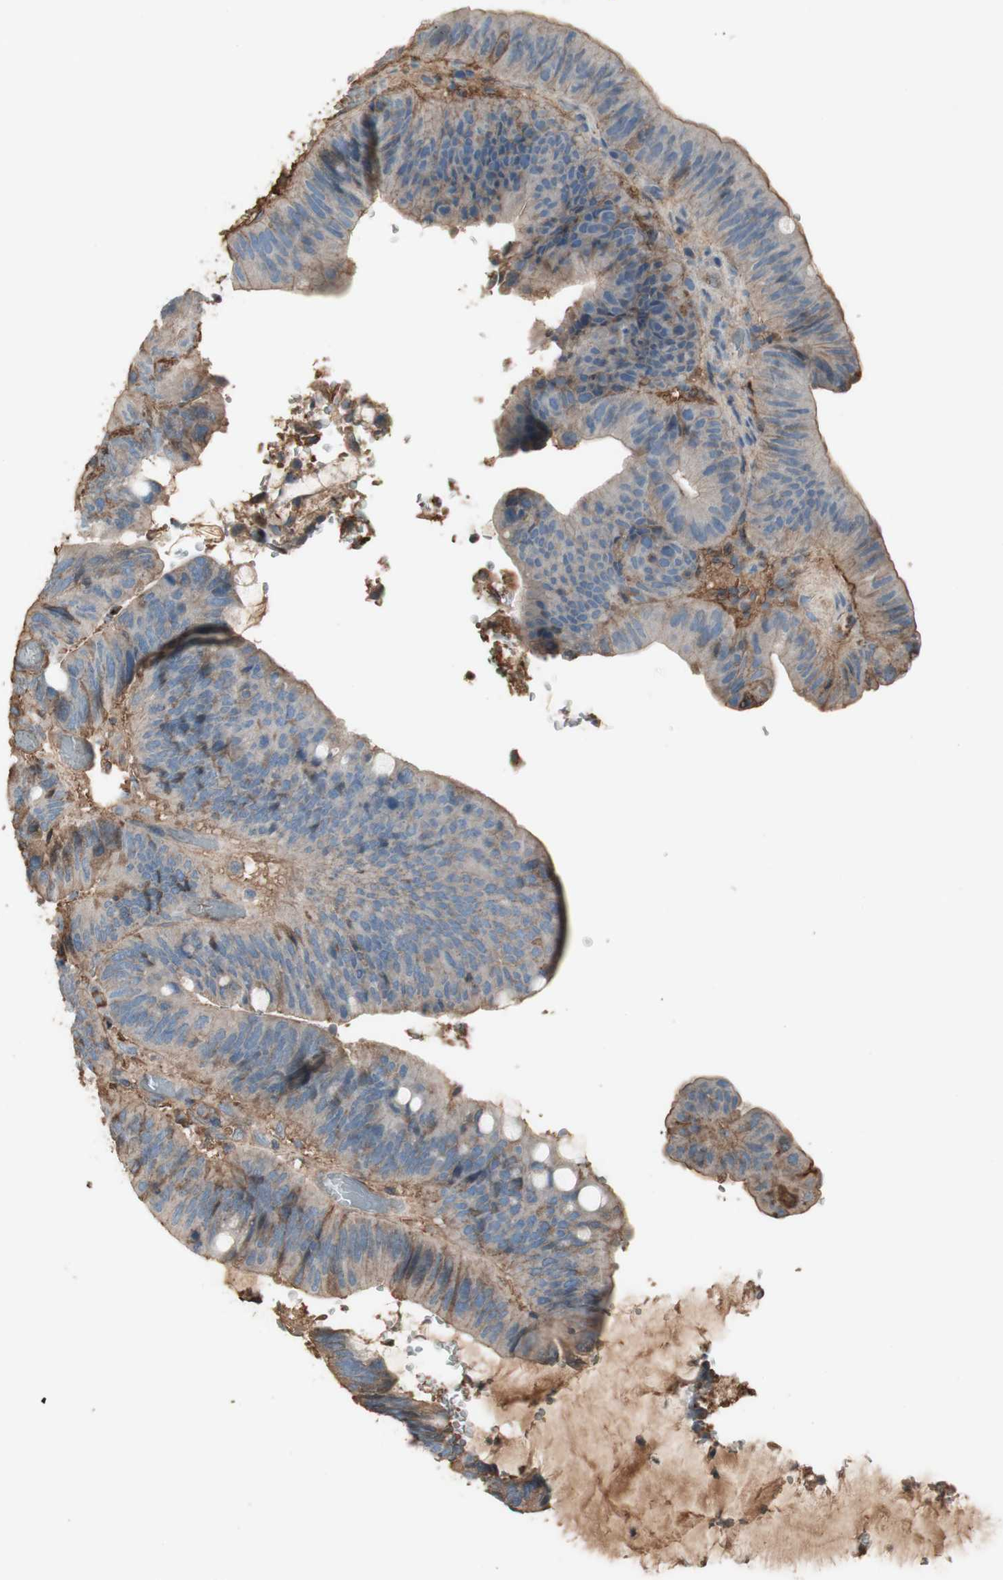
{"staining": {"intensity": "negative", "quantity": "none", "location": "none"}, "tissue": "colorectal cancer", "cell_type": "Tumor cells", "image_type": "cancer", "snomed": [{"axis": "morphology", "description": "Normal tissue, NOS"}, {"axis": "morphology", "description": "Adenocarcinoma, NOS"}, {"axis": "topography", "description": "Rectum"}, {"axis": "topography", "description": "Peripheral nerve tissue"}], "caption": "High magnification brightfield microscopy of colorectal cancer (adenocarcinoma) stained with DAB (brown) and counterstained with hematoxylin (blue): tumor cells show no significant staining.", "gene": "MMP14", "patient": {"sex": "male", "age": 92}}